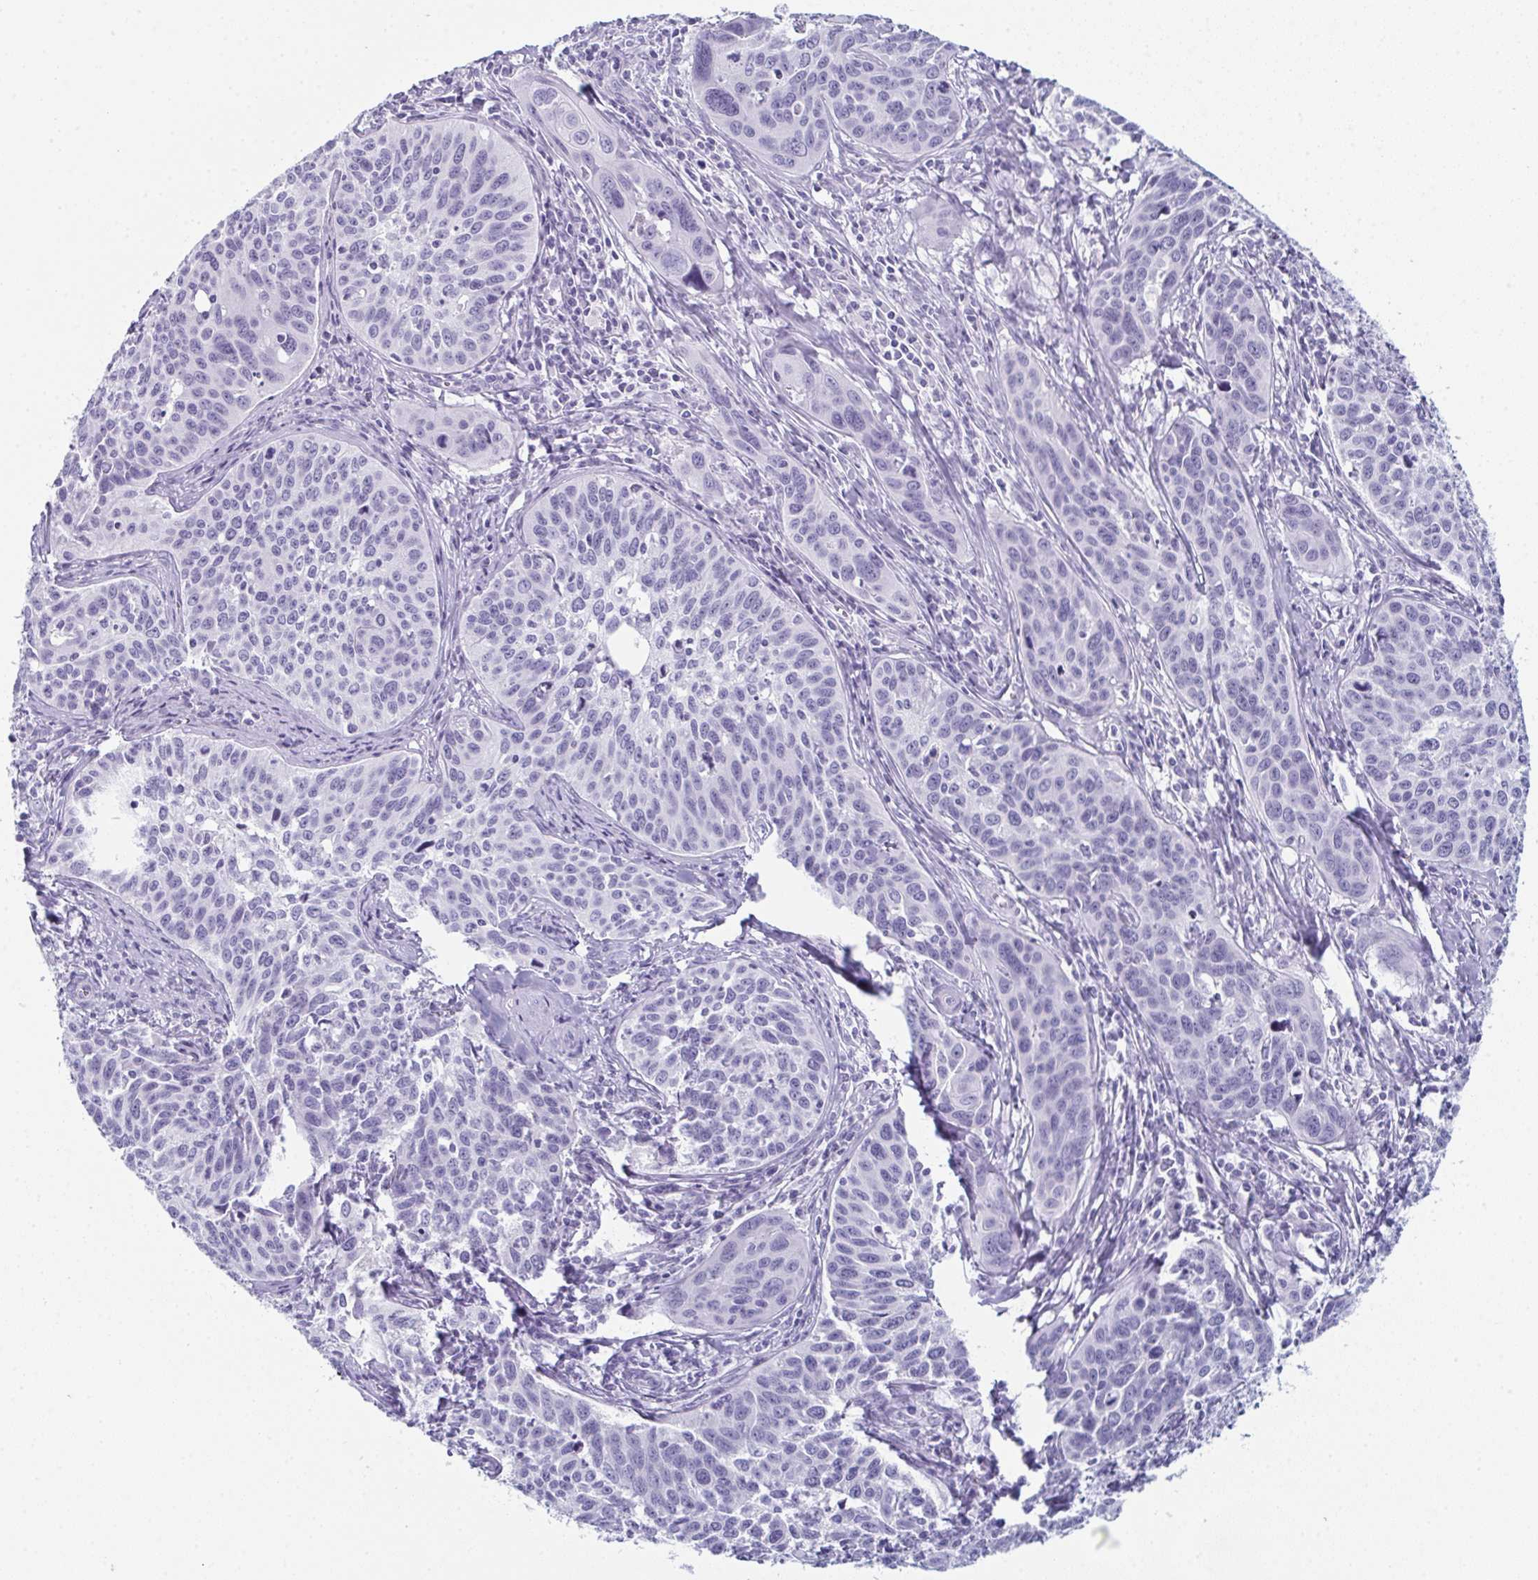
{"staining": {"intensity": "negative", "quantity": "none", "location": "none"}, "tissue": "cervical cancer", "cell_type": "Tumor cells", "image_type": "cancer", "snomed": [{"axis": "morphology", "description": "Squamous cell carcinoma, NOS"}, {"axis": "topography", "description": "Cervix"}], "caption": "High power microscopy image of an immunohistochemistry histopathology image of cervical cancer (squamous cell carcinoma), revealing no significant expression in tumor cells. (DAB (3,3'-diaminobenzidine) immunohistochemistry (IHC), high magnification).", "gene": "ENKUR", "patient": {"sex": "female", "age": 31}}